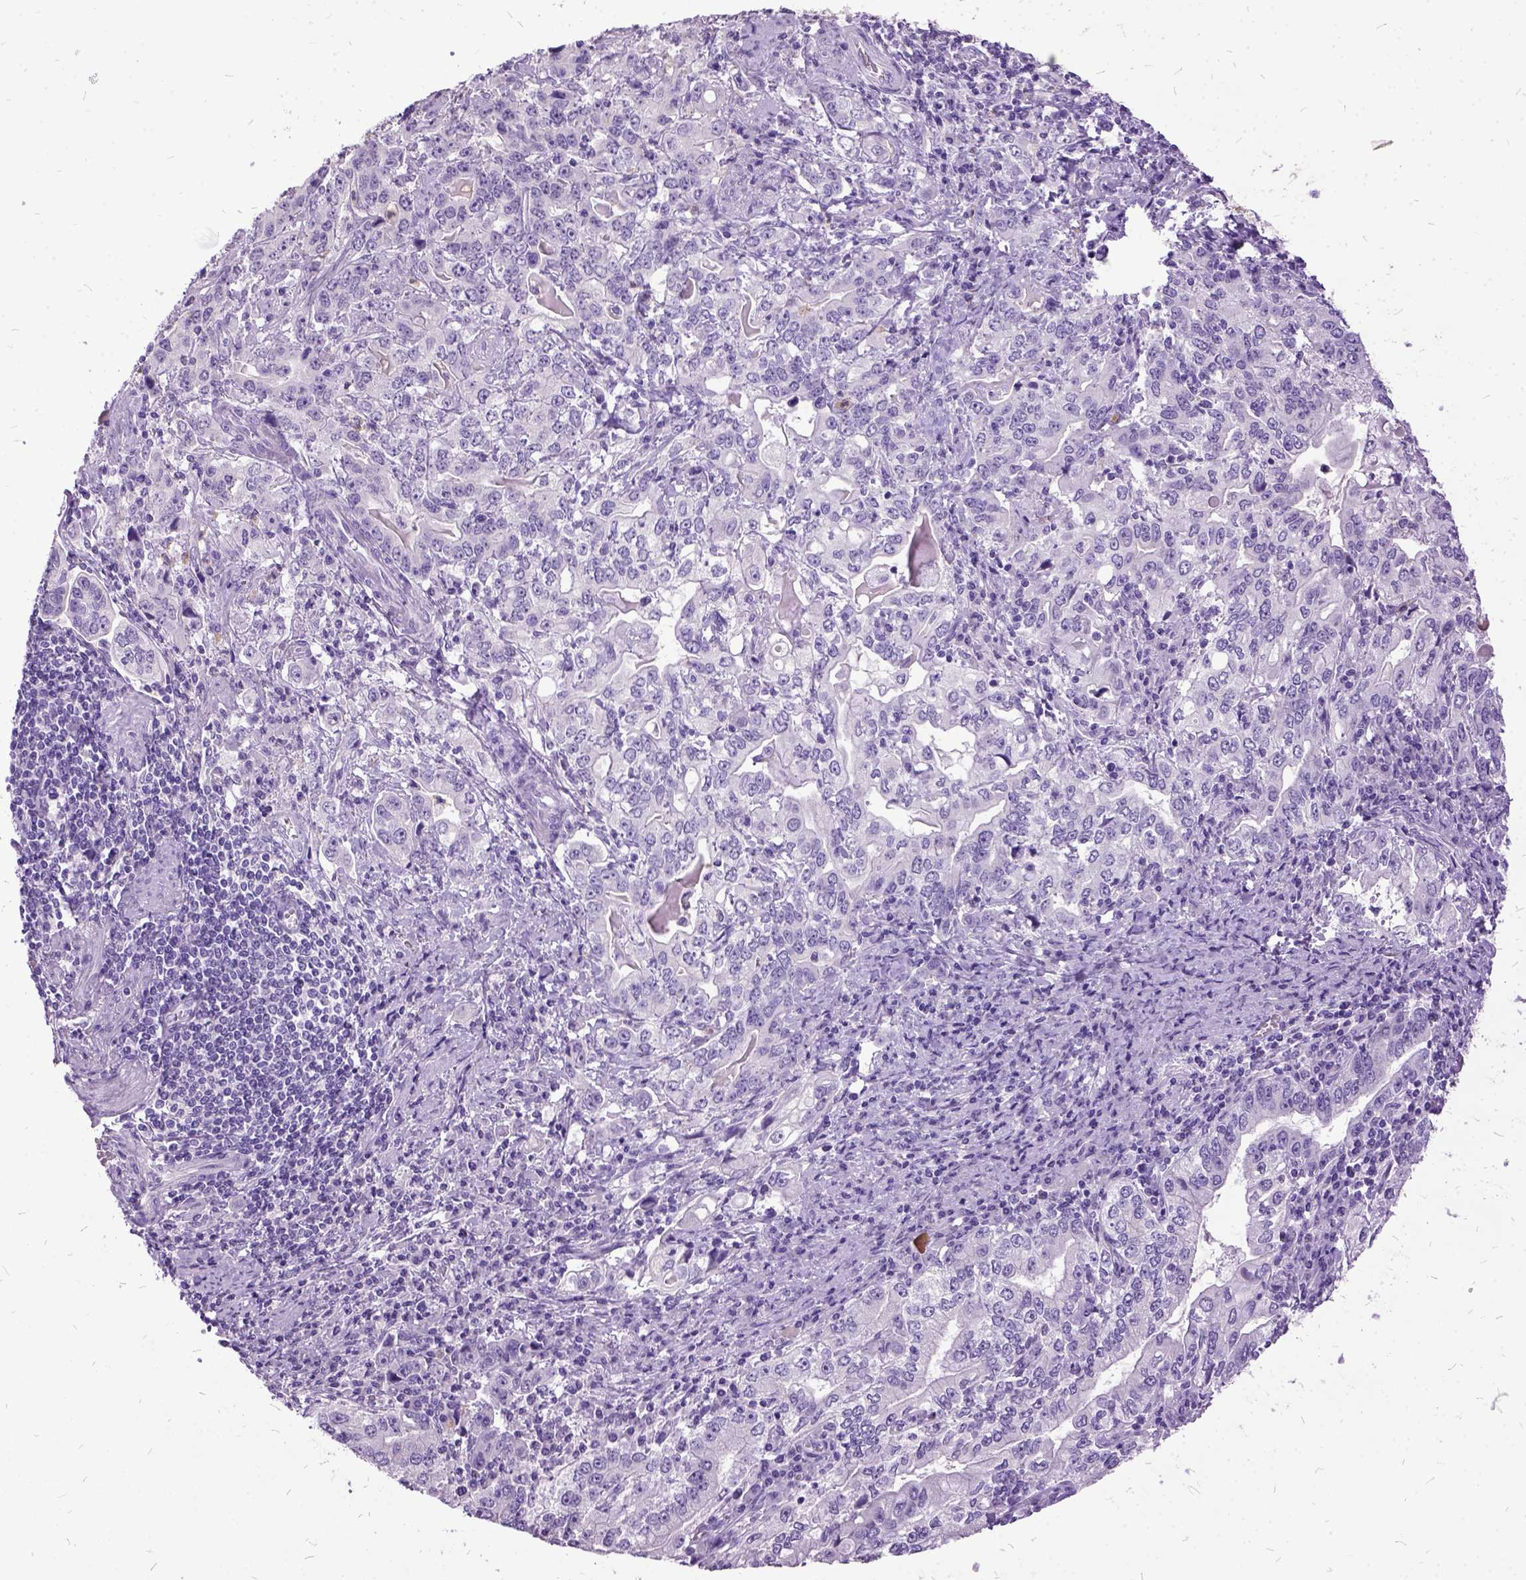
{"staining": {"intensity": "negative", "quantity": "none", "location": "none"}, "tissue": "stomach cancer", "cell_type": "Tumor cells", "image_type": "cancer", "snomed": [{"axis": "morphology", "description": "Adenocarcinoma, NOS"}, {"axis": "topography", "description": "Stomach, lower"}], "caption": "Tumor cells are negative for brown protein staining in adenocarcinoma (stomach). Nuclei are stained in blue.", "gene": "MME", "patient": {"sex": "female", "age": 72}}